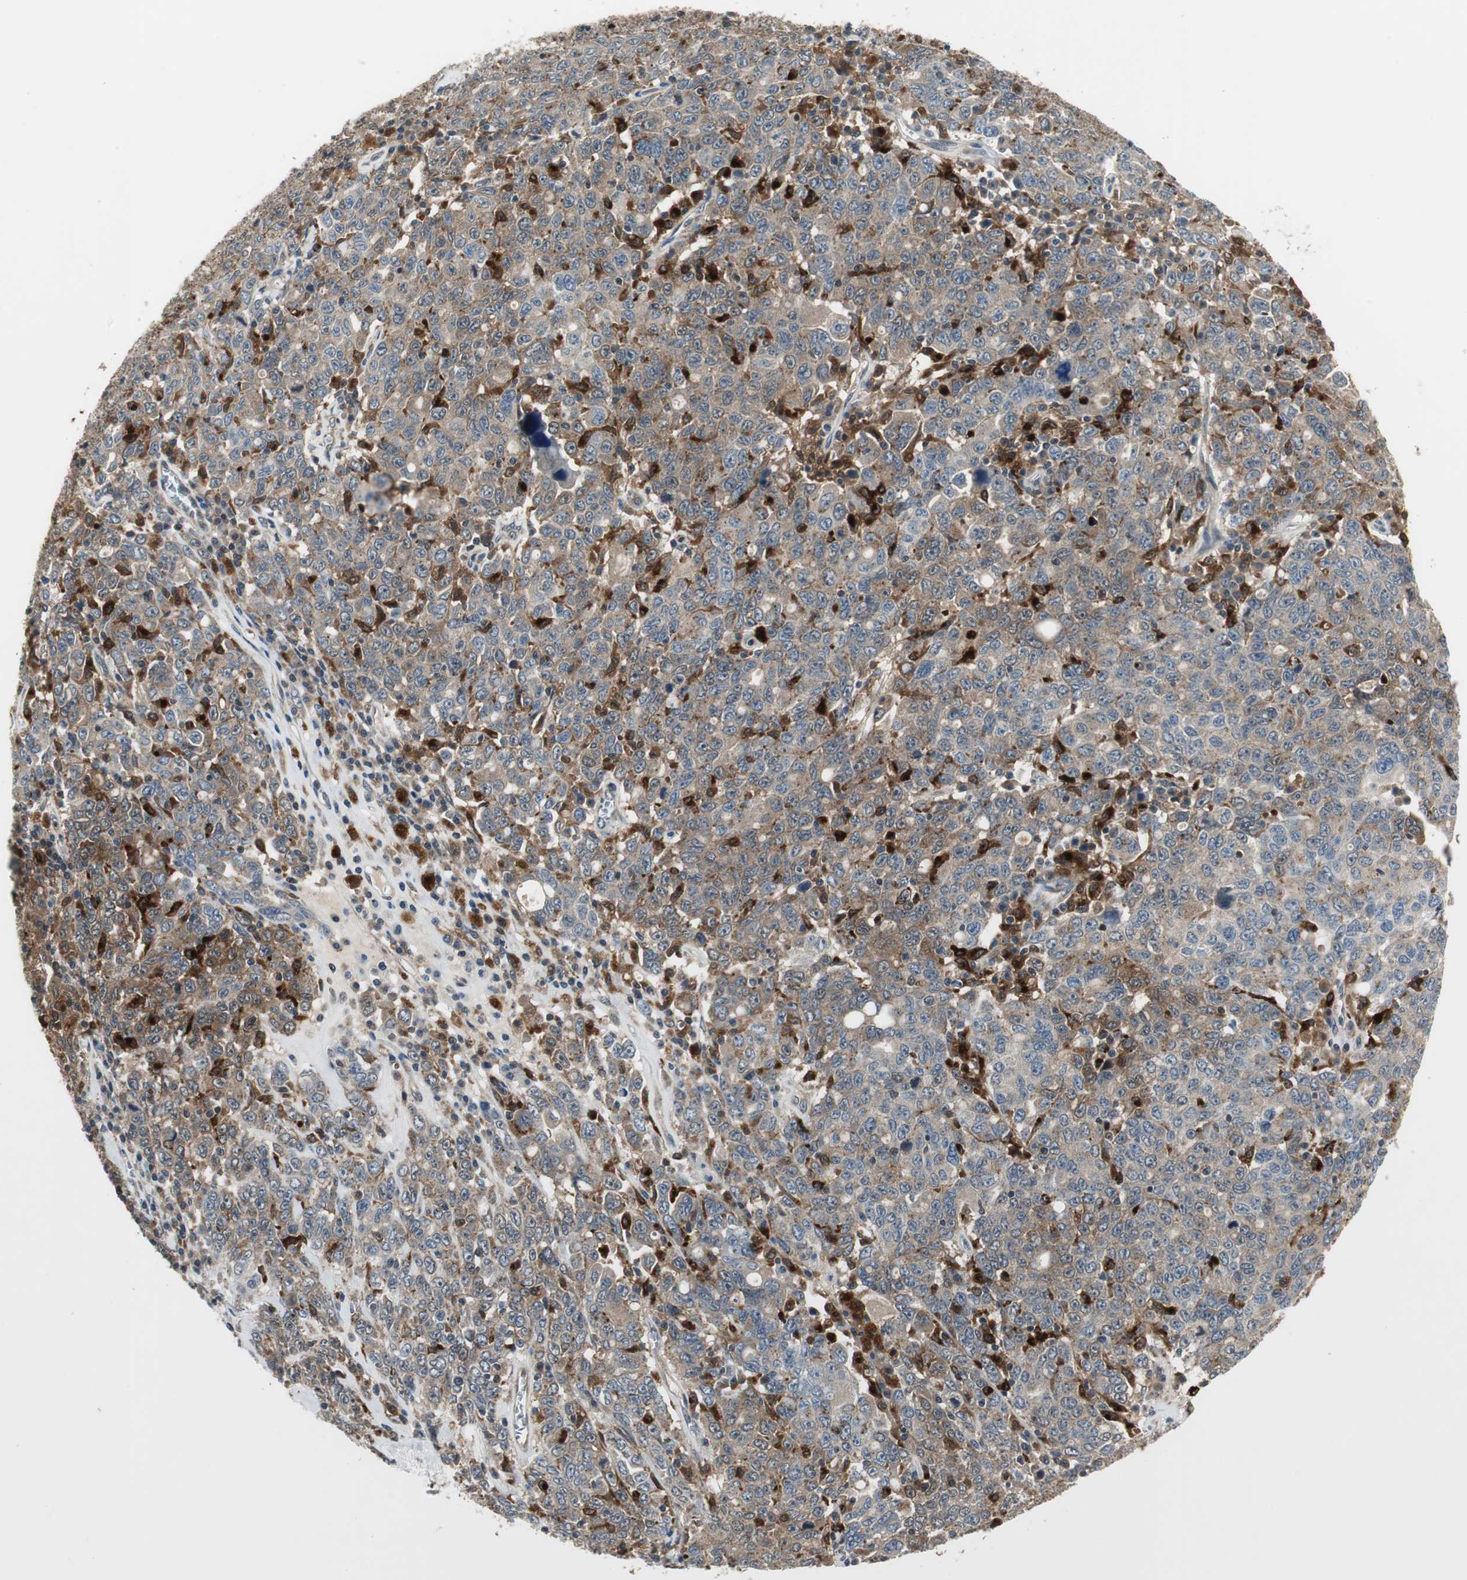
{"staining": {"intensity": "moderate", "quantity": ">75%", "location": "cytoplasmic/membranous"}, "tissue": "ovarian cancer", "cell_type": "Tumor cells", "image_type": "cancer", "snomed": [{"axis": "morphology", "description": "Carcinoma, endometroid"}, {"axis": "topography", "description": "Ovary"}], "caption": "DAB (3,3'-diaminobenzidine) immunohistochemical staining of endometroid carcinoma (ovarian) reveals moderate cytoplasmic/membranous protein staining in about >75% of tumor cells.", "gene": "NCK1", "patient": {"sex": "female", "age": 62}}